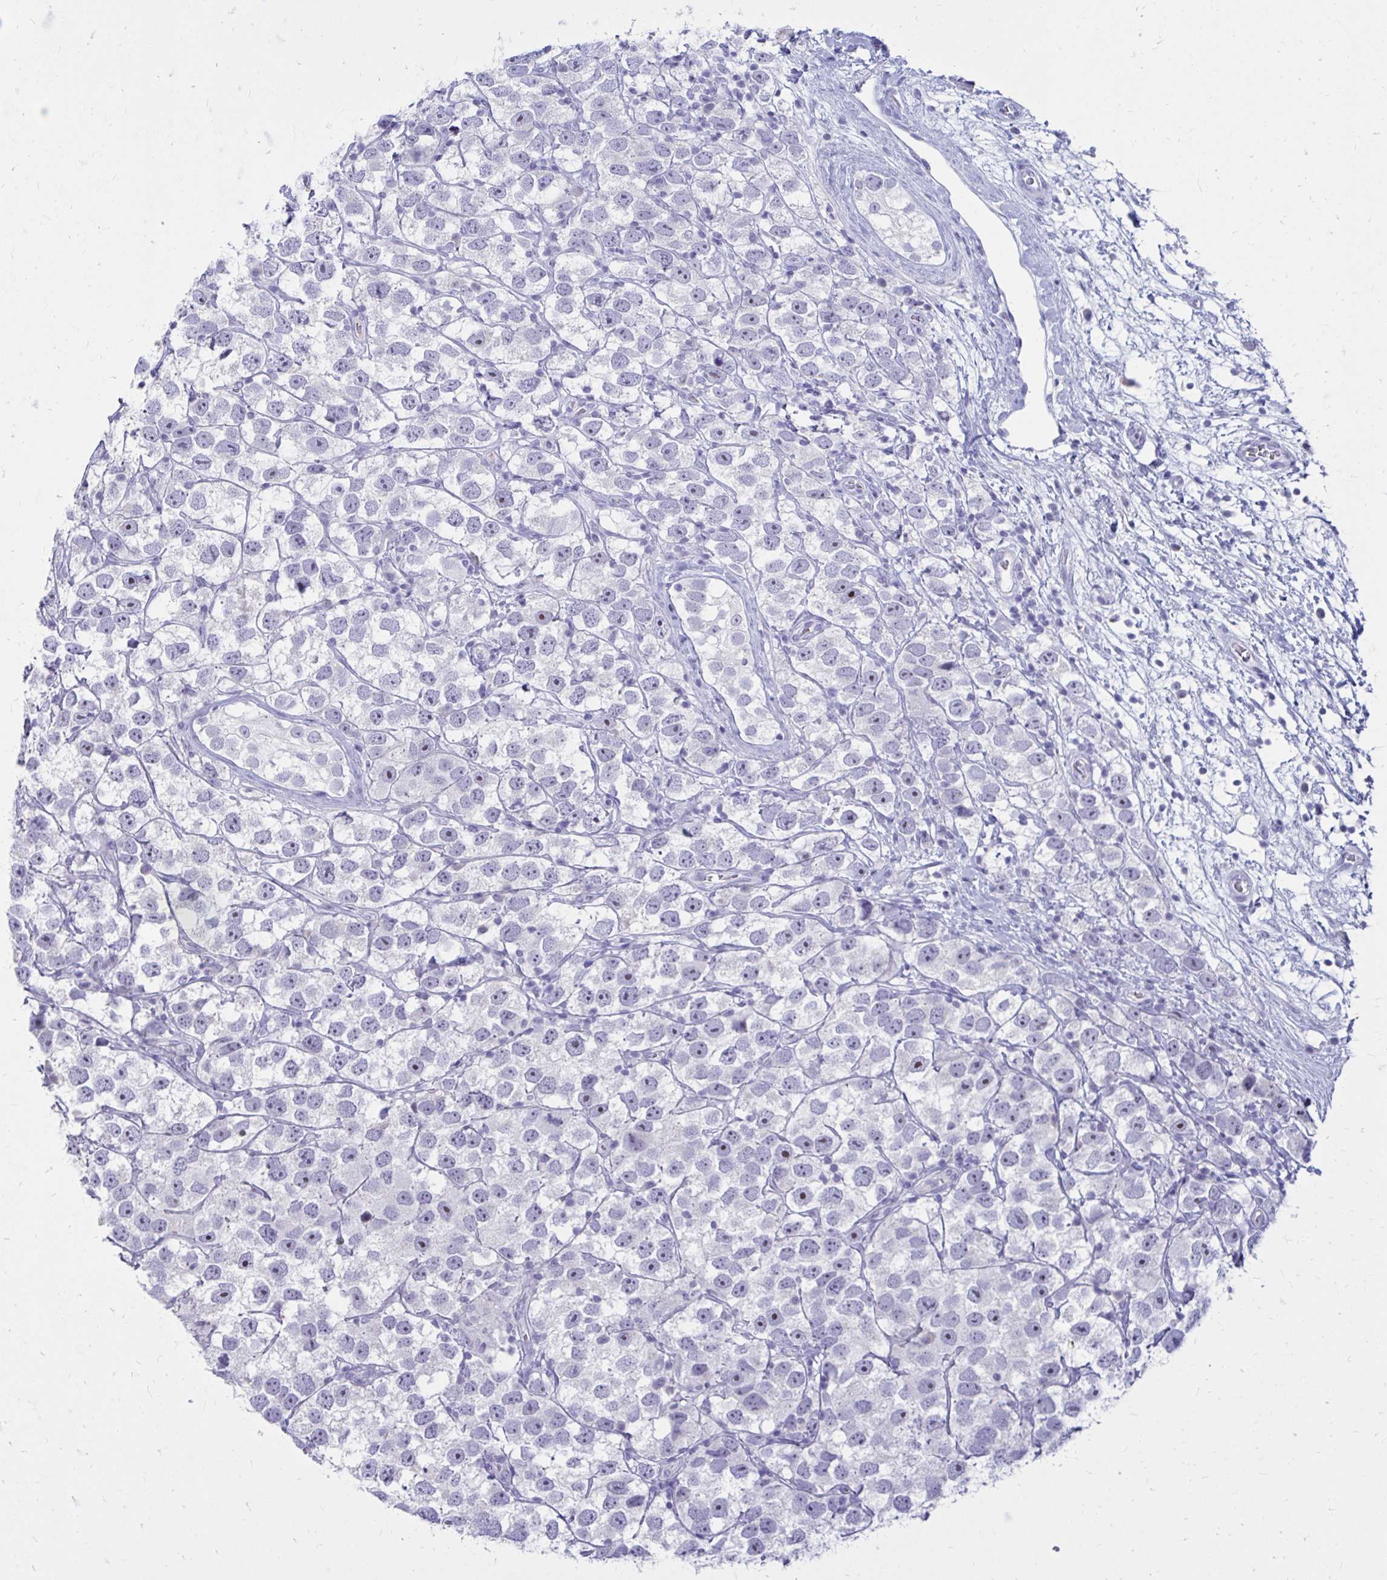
{"staining": {"intensity": "negative", "quantity": "none", "location": "none"}, "tissue": "testis cancer", "cell_type": "Tumor cells", "image_type": "cancer", "snomed": [{"axis": "morphology", "description": "Seminoma, NOS"}, {"axis": "topography", "description": "Testis"}], "caption": "High magnification brightfield microscopy of testis seminoma stained with DAB (brown) and counterstained with hematoxylin (blue): tumor cells show no significant positivity.", "gene": "NANOGNB", "patient": {"sex": "male", "age": 26}}